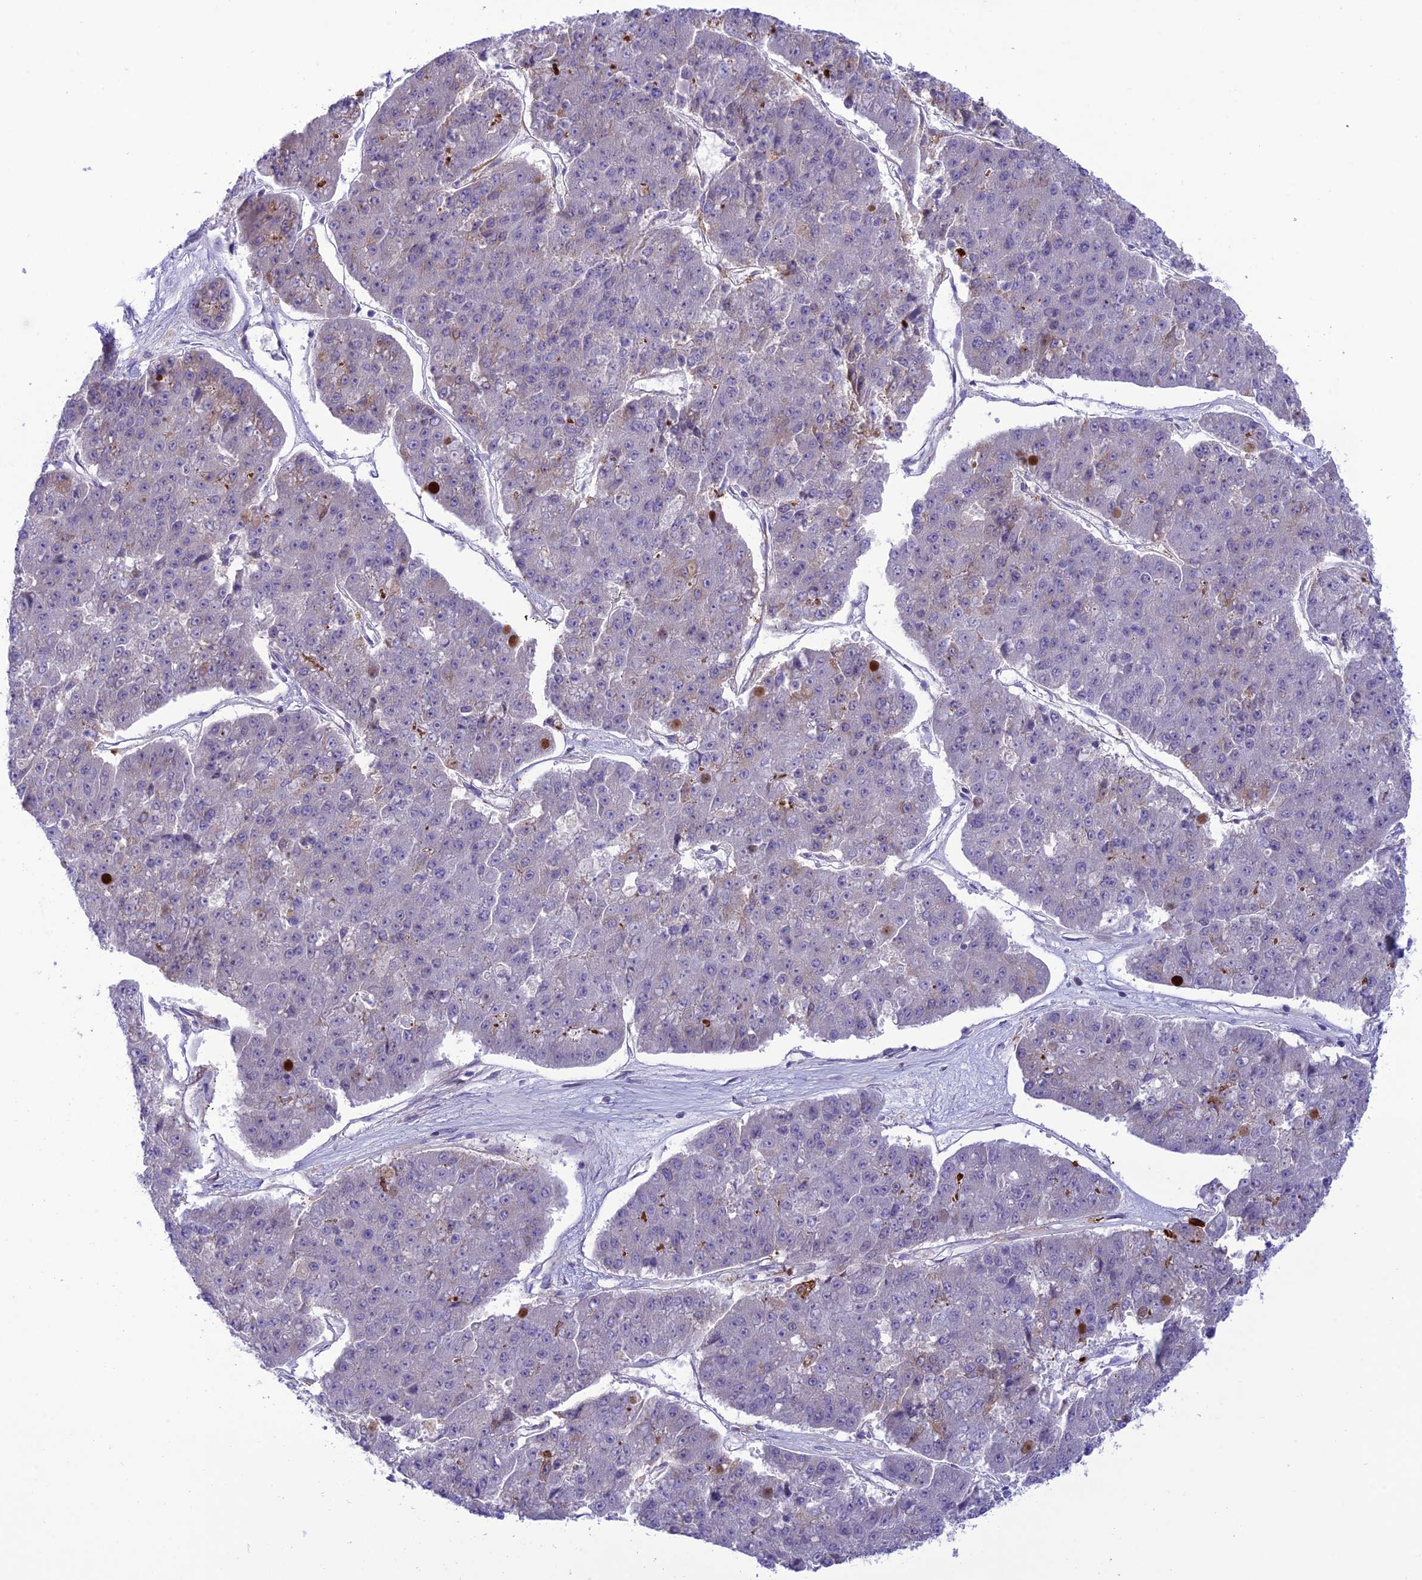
{"staining": {"intensity": "negative", "quantity": "none", "location": "none"}, "tissue": "pancreatic cancer", "cell_type": "Tumor cells", "image_type": "cancer", "snomed": [{"axis": "morphology", "description": "Adenocarcinoma, NOS"}, {"axis": "topography", "description": "Pancreas"}], "caption": "Immunohistochemistry (IHC) of human adenocarcinoma (pancreatic) displays no expression in tumor cells.", "gene": "JMY", "patient": {"sex": "male", "age": 50}}